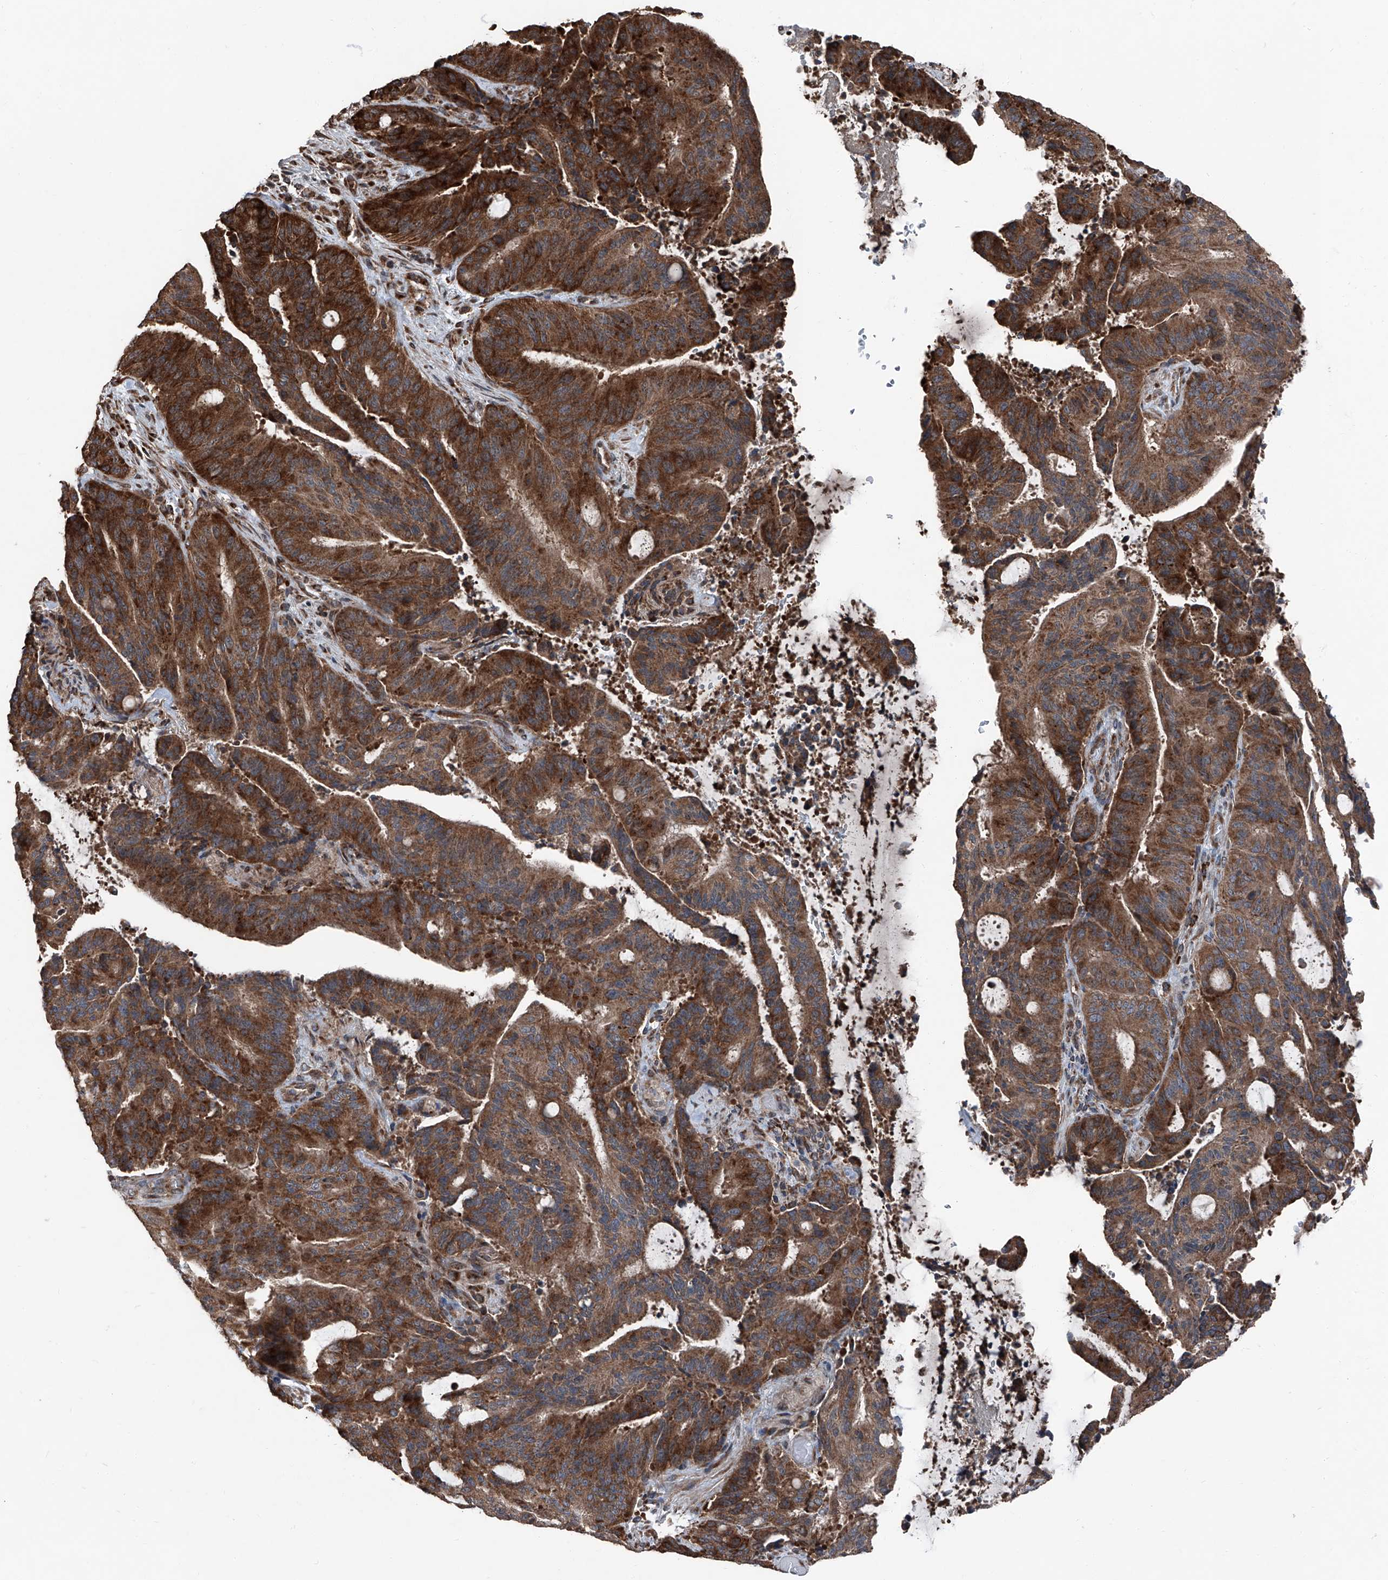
{"staining": {"intensity": "strong", "quantity": ">75%", "location": "cytoplasmic/membranous"}, "tissue": "liver cancer", "cell_type": "Tumor cells", "image_type": "cancer", "snomed": [{"axis": "morphology", "description": "Normal tissue, NOS"}, {"axis": "morphology", "description": "Cholangiocarcinoma"}, {"axis": "topography", "description": "Liver"}, {"axis": "topography", "description": "Peripheral nerve tissue"}], "caption": "Liver cholangiocarcinoma was stained to show a protein in brown. There is high levels of strong cytoplasmic/membranous staining in approximately >75% of tumor cells. (DAB IHC with brightfield microscopy, high magnification).", "gene": "LIMK1", "patient": {"sex": "female", "age": 73}}